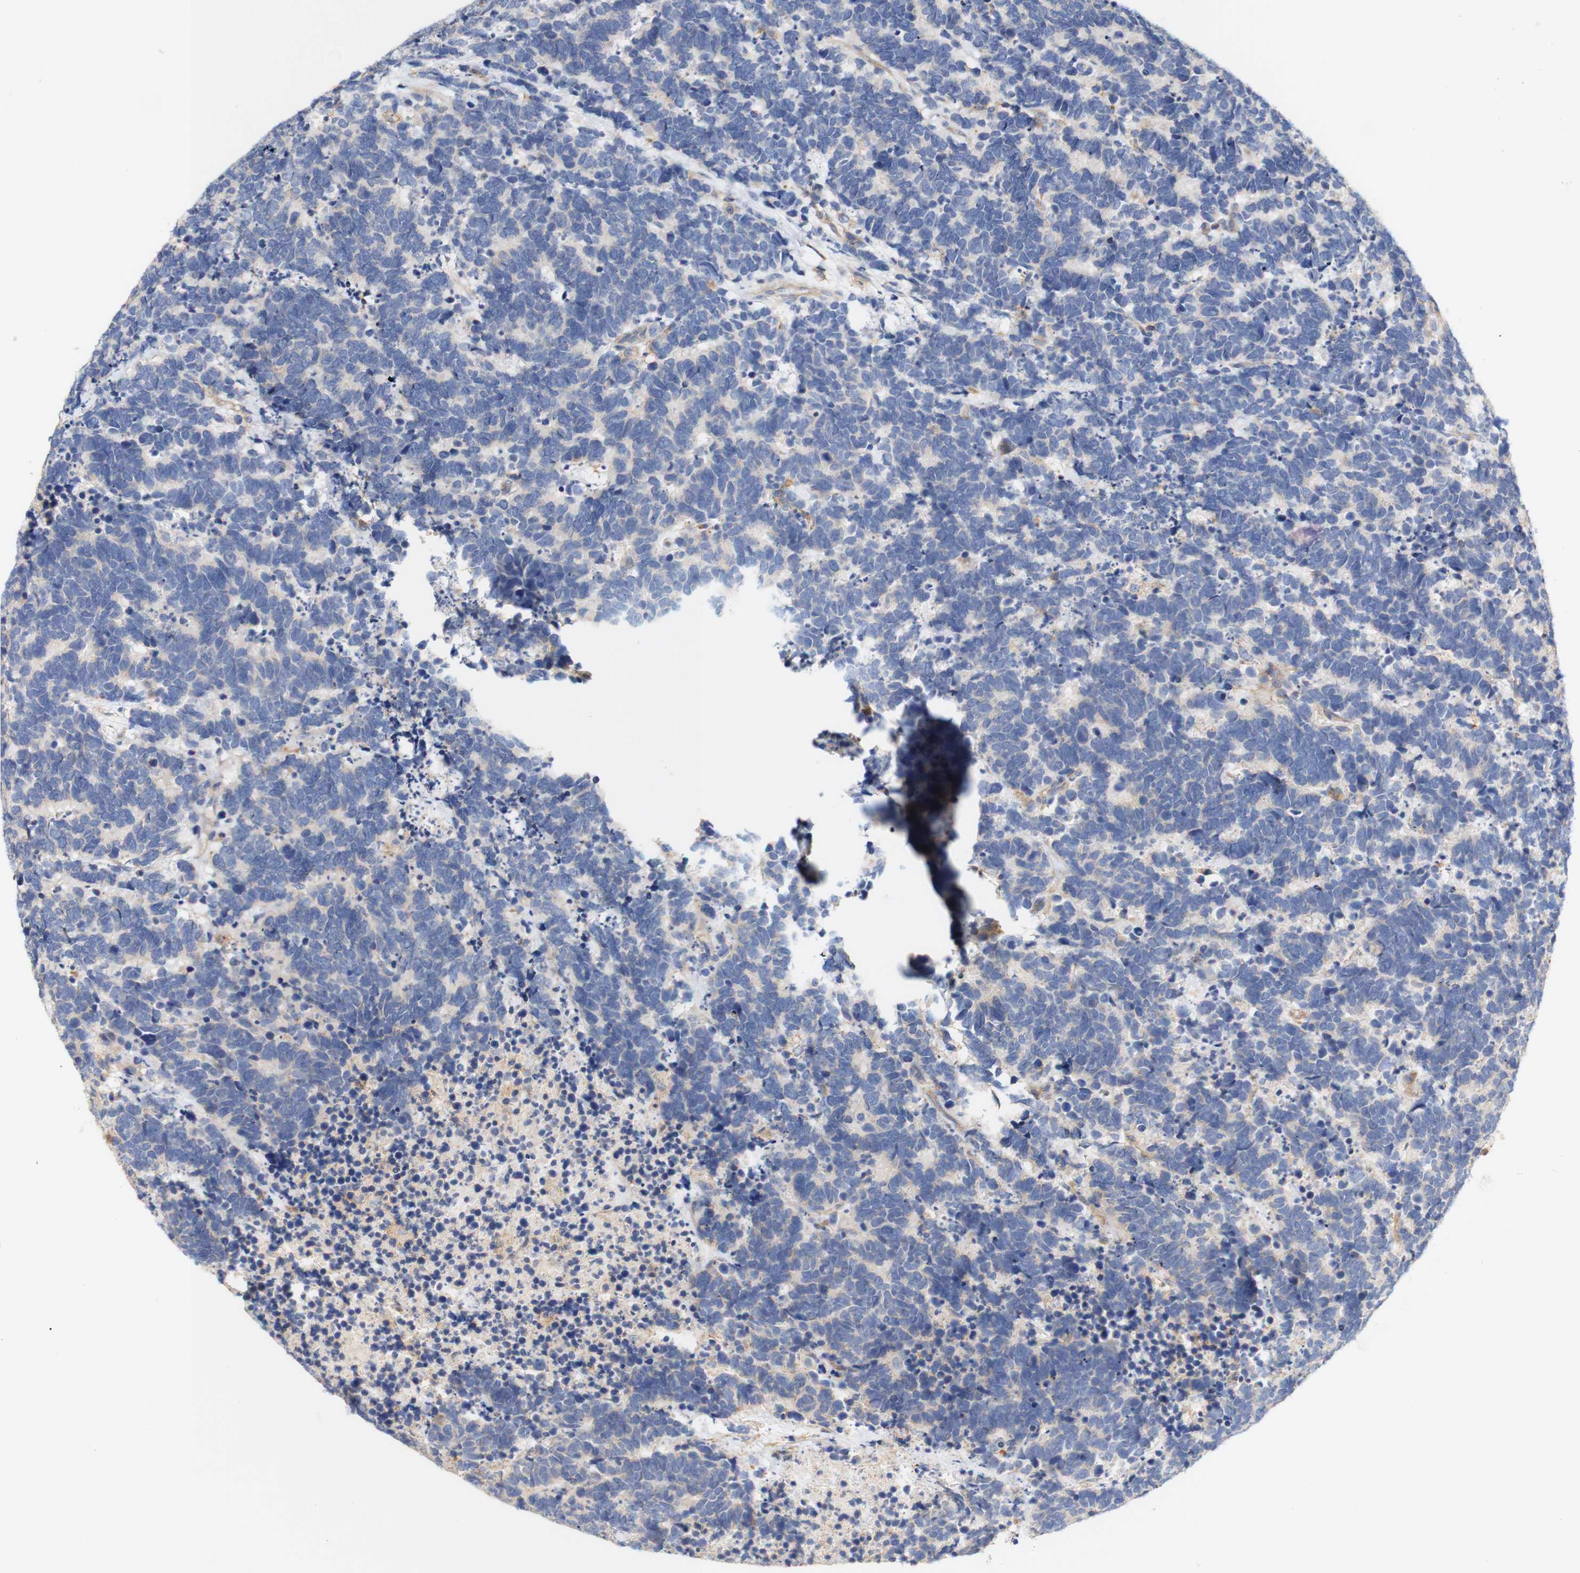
{"staining": {"intensity": "negative", "quantity": "none", "location": "none"}, "tissue": "carcinoid", "cell_type": "Tumor cells", "image_type": "cancer", "snomed": [{"axis": "morphology", "description": "Carcinoma, NOS"}, {"axis": "morphology", "description": "Carcinoid, malignant, NOS"}, {"axis": "topography", "description": "Urinary bladder"}], "caption": "An immunohistochemistry photomicrograph of malignant carcinoid is shown. There is no staining in tumor cells of malignant carcinoid. The staining was performed using DAB to visualize the protein expression in brown, while the nuclei were stained in blue with hematoxylin (Magnification: 20x).", "gene": "PCDH7", "patient": {"sex": "male", "age": 57}}